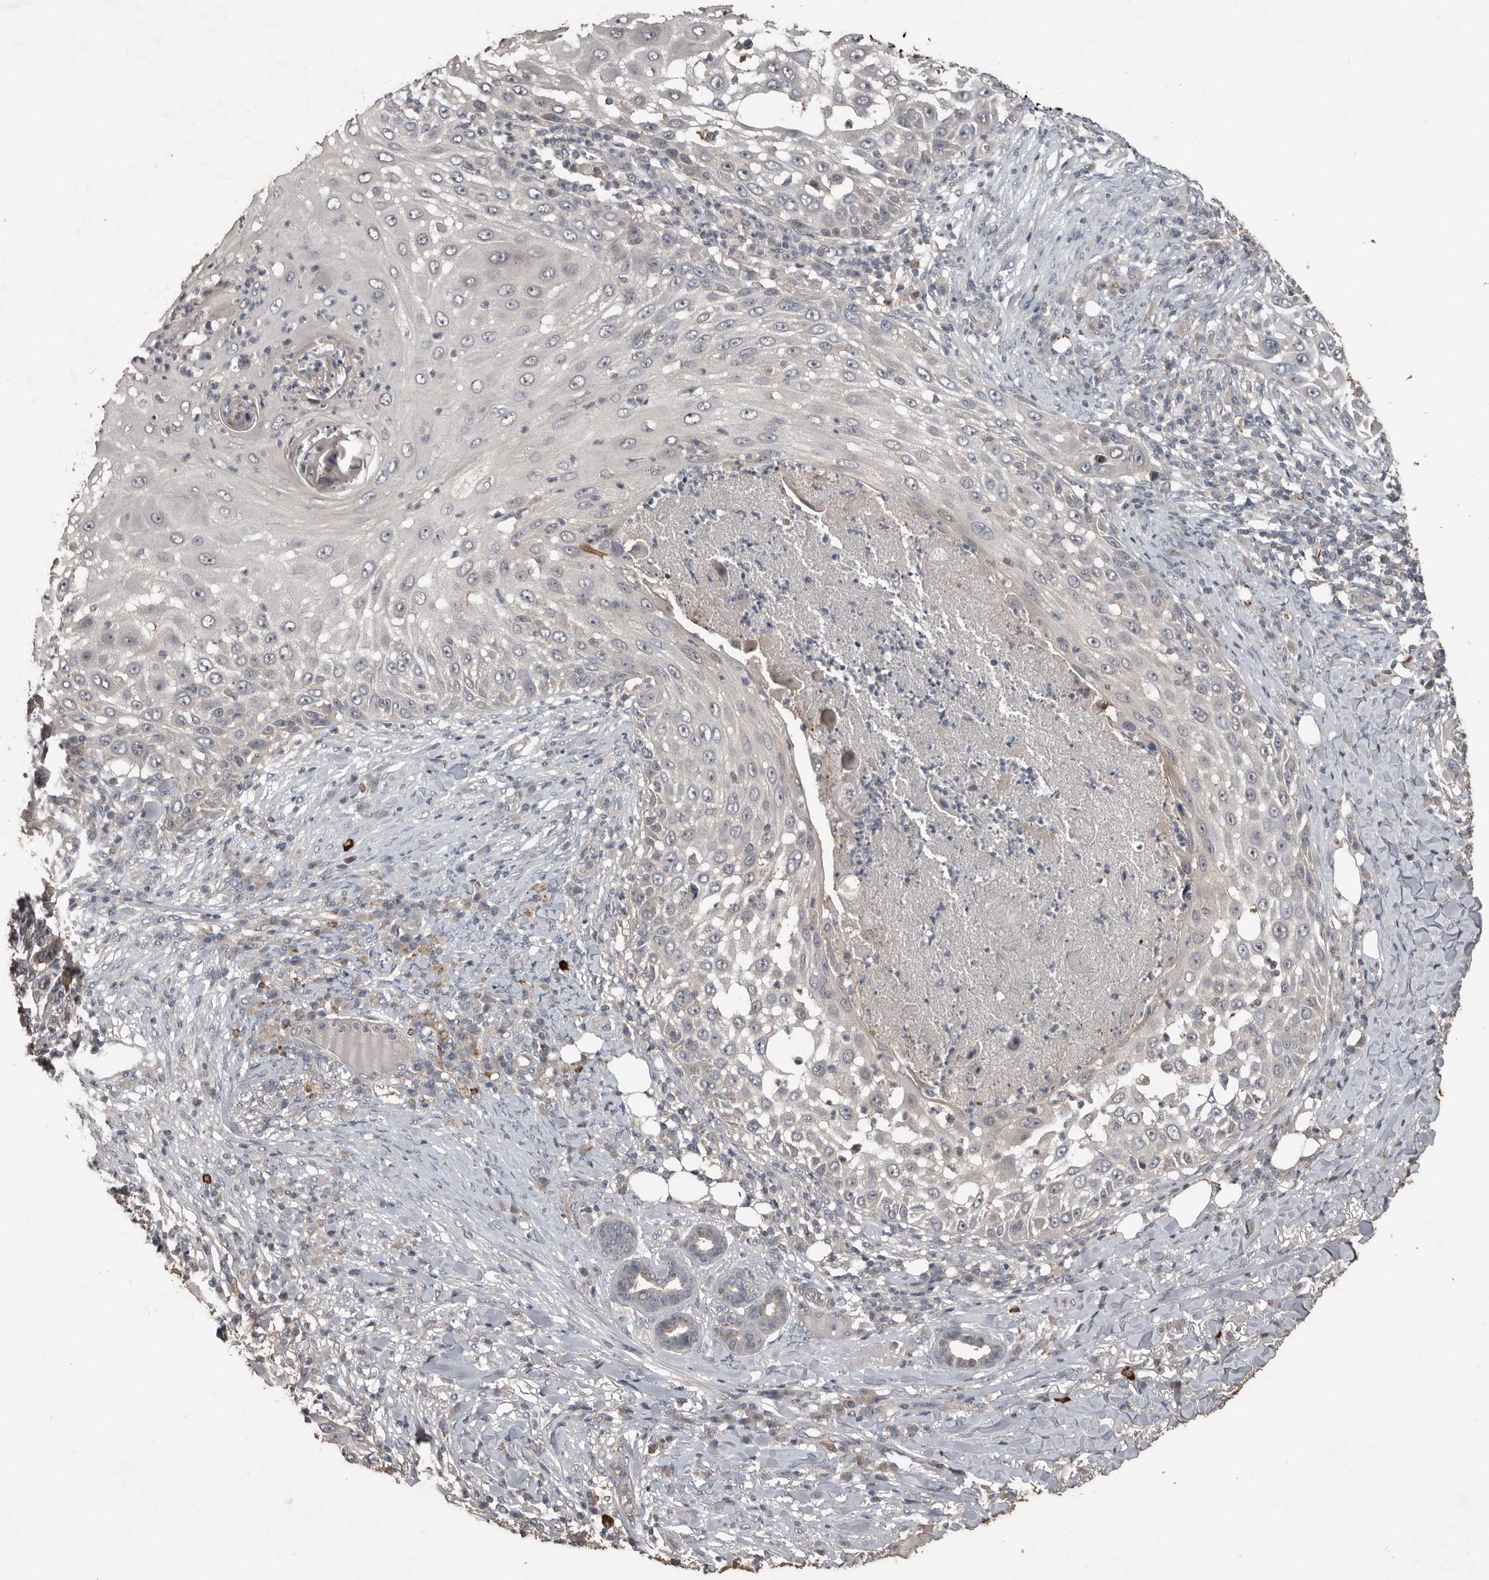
{"staining": {"intensity": "negative", "quantity": "none", "location": "none"}, "tissue": "skin cancer", "cell_type": "Tumor cells", "image_type": "cancer", "snomed": [{"axis": "morphology", "description": "Squamous cell carcinoma, NOS"}, {"axis": "topography", "description": "Skin"}], "caption": "This is a histopathology image of immunohistochemistry (IHC) staining of skin cancer (squamous cell carcinoma), which shows no positivity in tumor cells.", "gene": "BAMBI", "patient": {"sex": "female", "age": 44}}